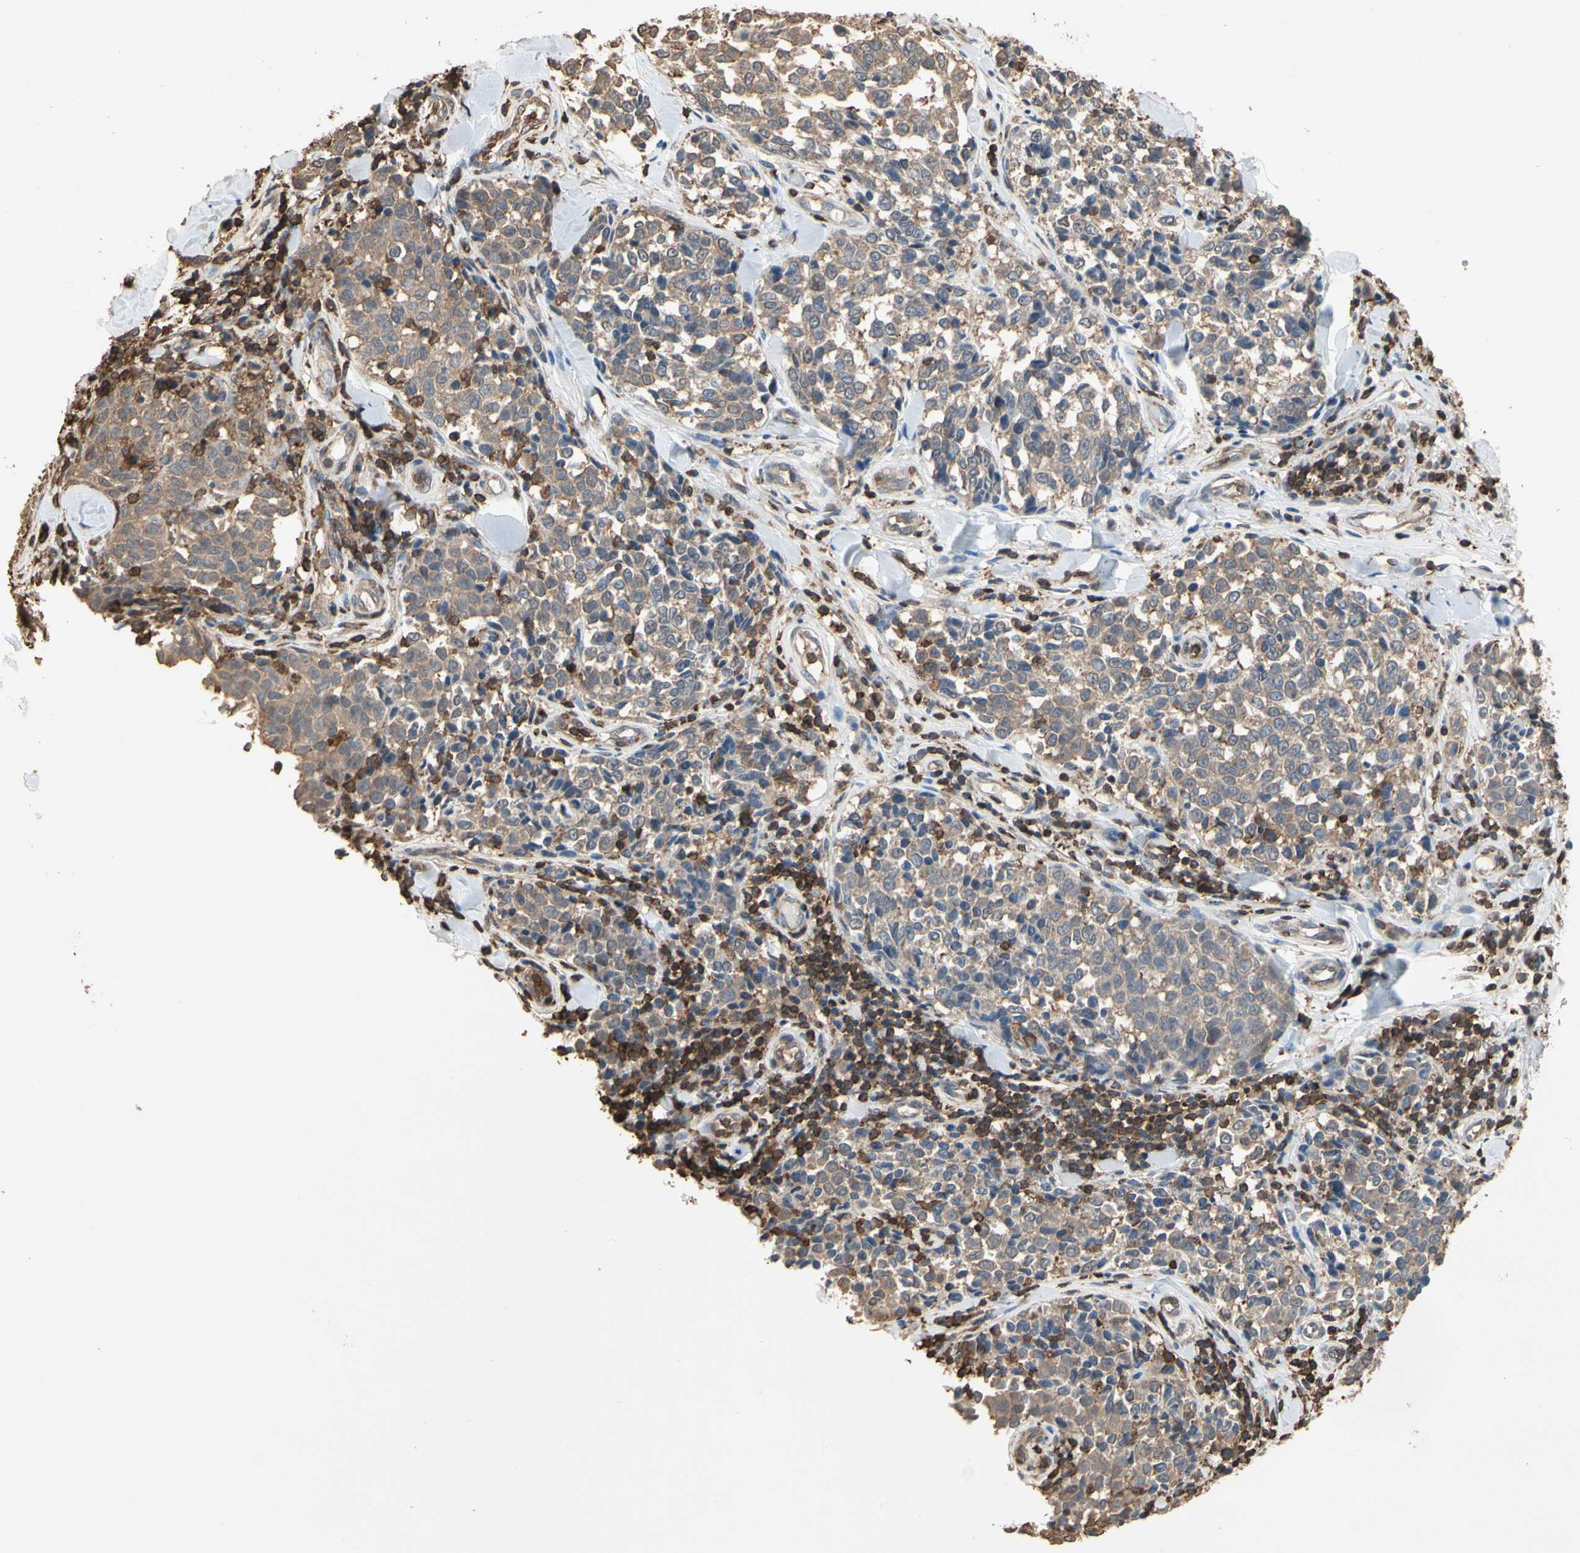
{"staining": {"intensity": "weak", "quantity": ">75%", "location": "cytoplasmic/membranous"}, "tissue": "melanoma", "cell_type": "Tumor cells", "image_type": "cancer", "snomed": [{"axis": "morphology", "description": "Malignant melanoma, NOS"}, {"axis": "topography", "description": "Skin"}], "caption": "Weak cytoplasmic/membranous protein expression is seen in about >75% of tumor cells in malignant melanoma. The staining was performed using DAB to visualize the protein expression in brown, while the nuclei were stained in blue with hematoxylin (Magnification: 20x).", "gene": "MAP3K10", "patient": {"sex": "female", "age": 64}}